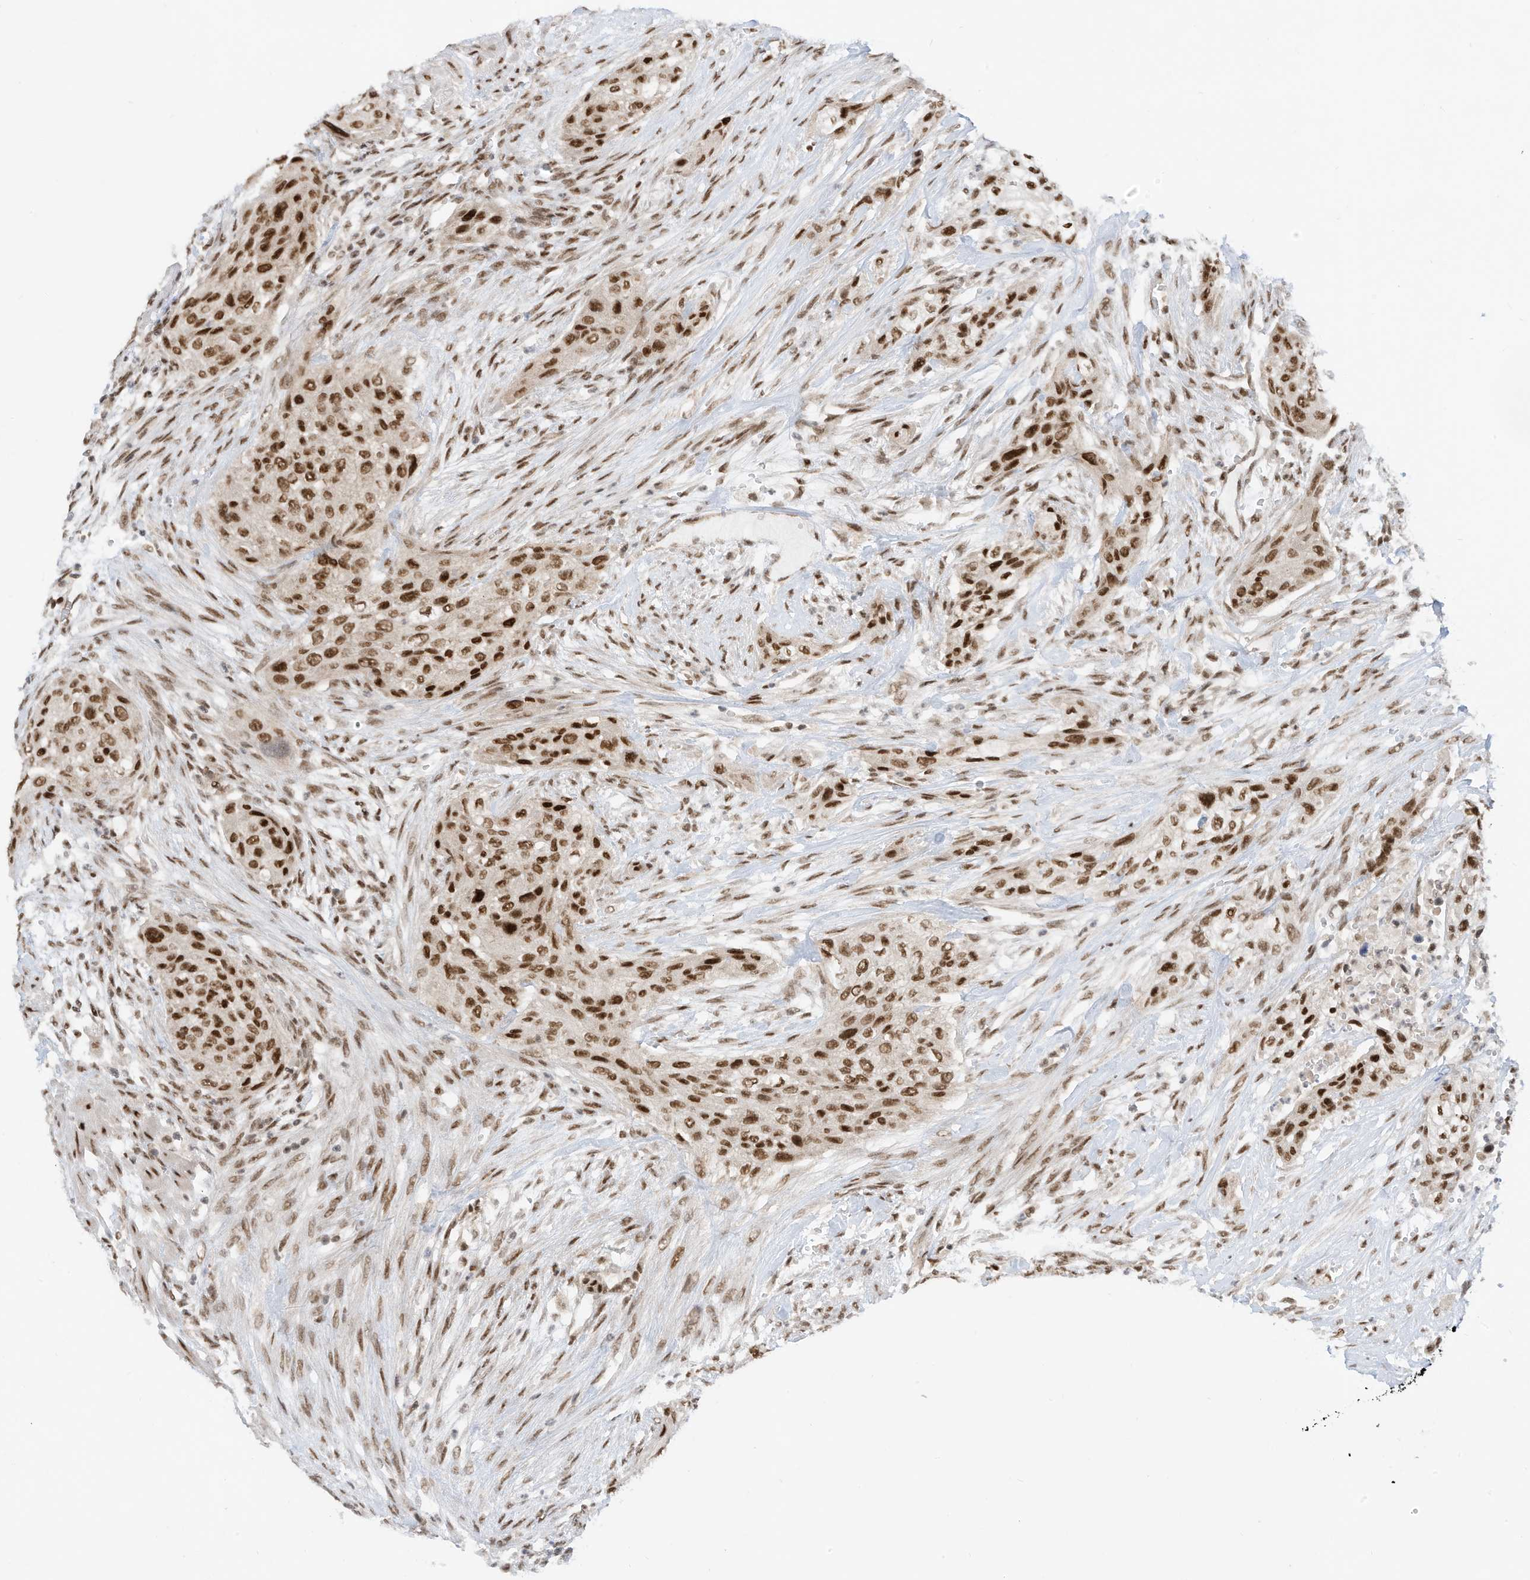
{"staining": {"intensity": "strong", "quantity": ">75%", "location": "nuclear"}, "tissue": "urothelial cancer", "cell_type": "Tumor cells", "image_type": "cancer", "snomed": [{"axis": "morphology", "description": "Urothelial carcinoma, High grade"}, {"axis": "topography", "description": "Urinary bladder"}], "caption": "Immunohistochemical staining of human urothelial cancer exhibits strong nuclear protein expression in approximately >75% of tumor cells.", "gene": "AURKAIP1", "patient": {"sex": "male", "age": 35}}